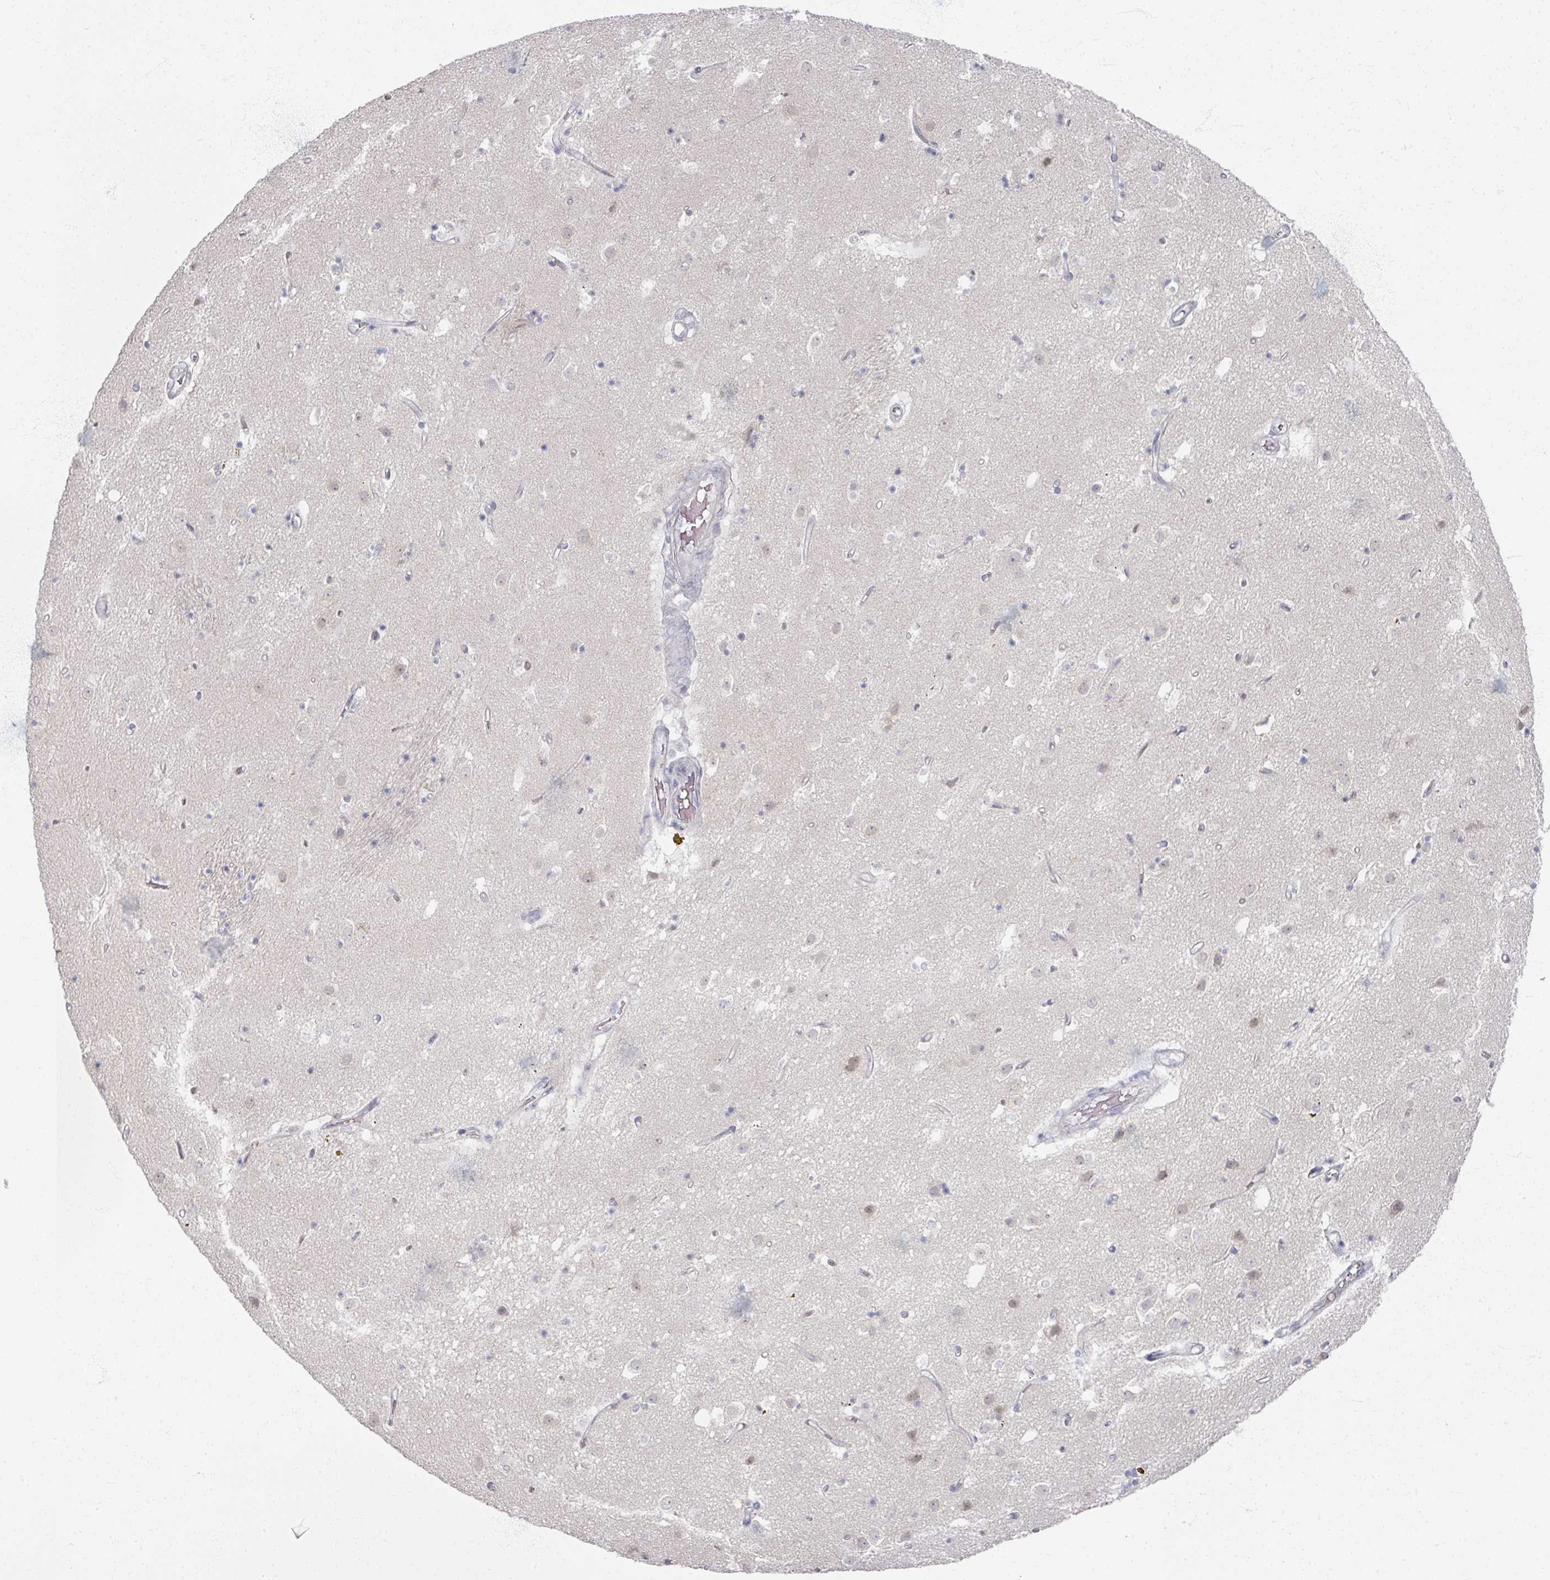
{"staining": {"intensity": "negative", "quantity": "none", "location": "none"}, "tissue": "caudate", "cell_type": "Glial cells", "image_type": "normal", "snomed": [{"axis": "morphology", "description": "Normal tissue, NOS"}, {"axis": "topography", "description": "Lateral ventricle wall"}], "caption": "DAB (3,3'-diaminobenzidine) immunohistochemical staining of benign caudate displays no significant staining in glial cells.", "gene": "TTYH3", "patient": {"sex": "male", "age": 58}}